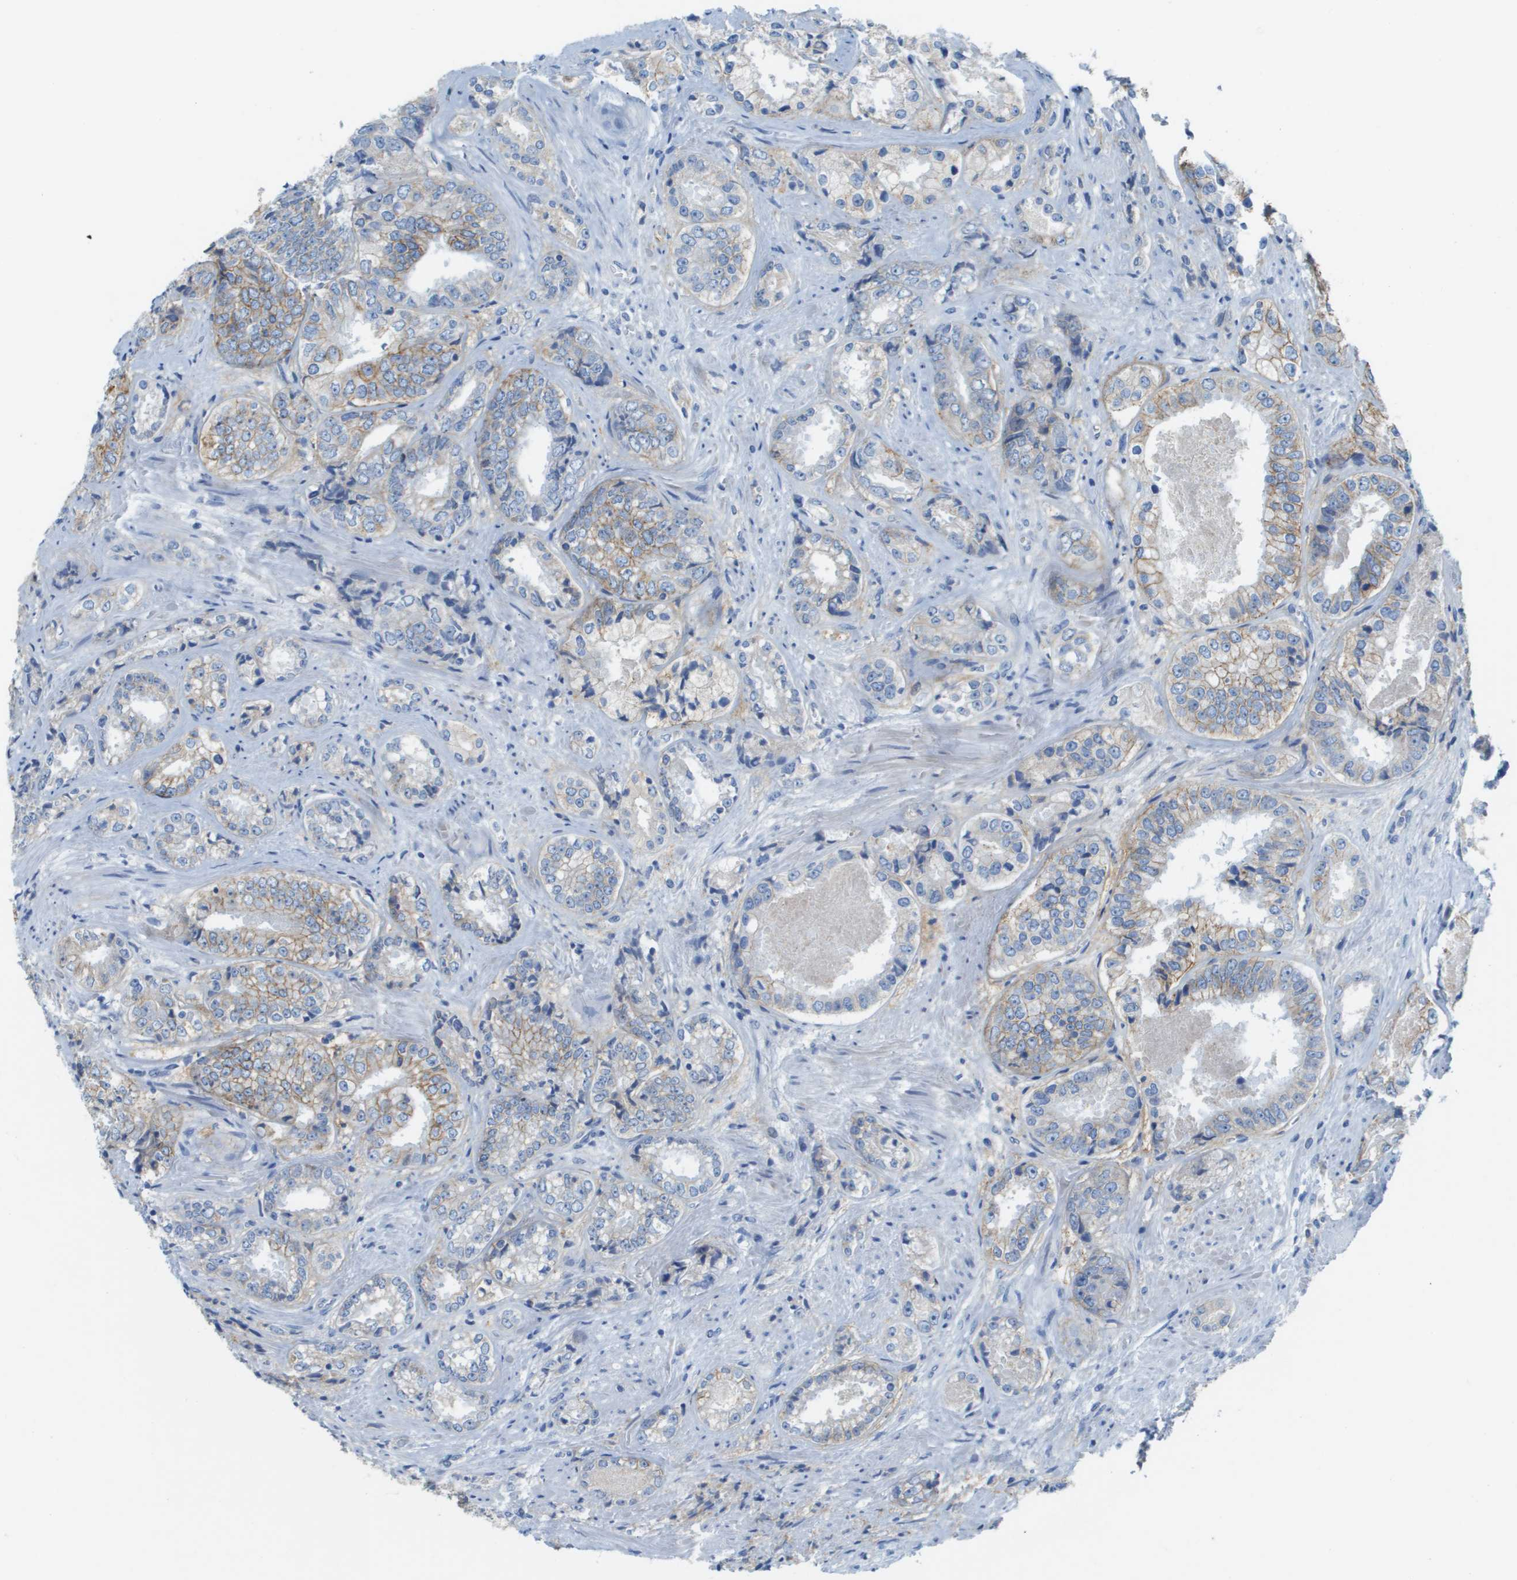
{"staining": {"intensity": "moderate", "quantity": "<25%", "location": "cytoplasmic/membranous"}, "tissue": "prostate cancer", "cell_type": "Tumor cells", "image_type": "cancer", "snomed": [{"axis": "morphology", "description": "Adenocarcinoma, High grade"}, {"axis": "topography", "description": "Prostate"}], "caption": "High-power microscopy captured an IHC micrograph of prostate cancer, revealing moderate cytoplasmic/membranous staining in approximately <25% of tumor cells.", "gene": "CD46", "patient": {"sex": "male", "age": 61}}